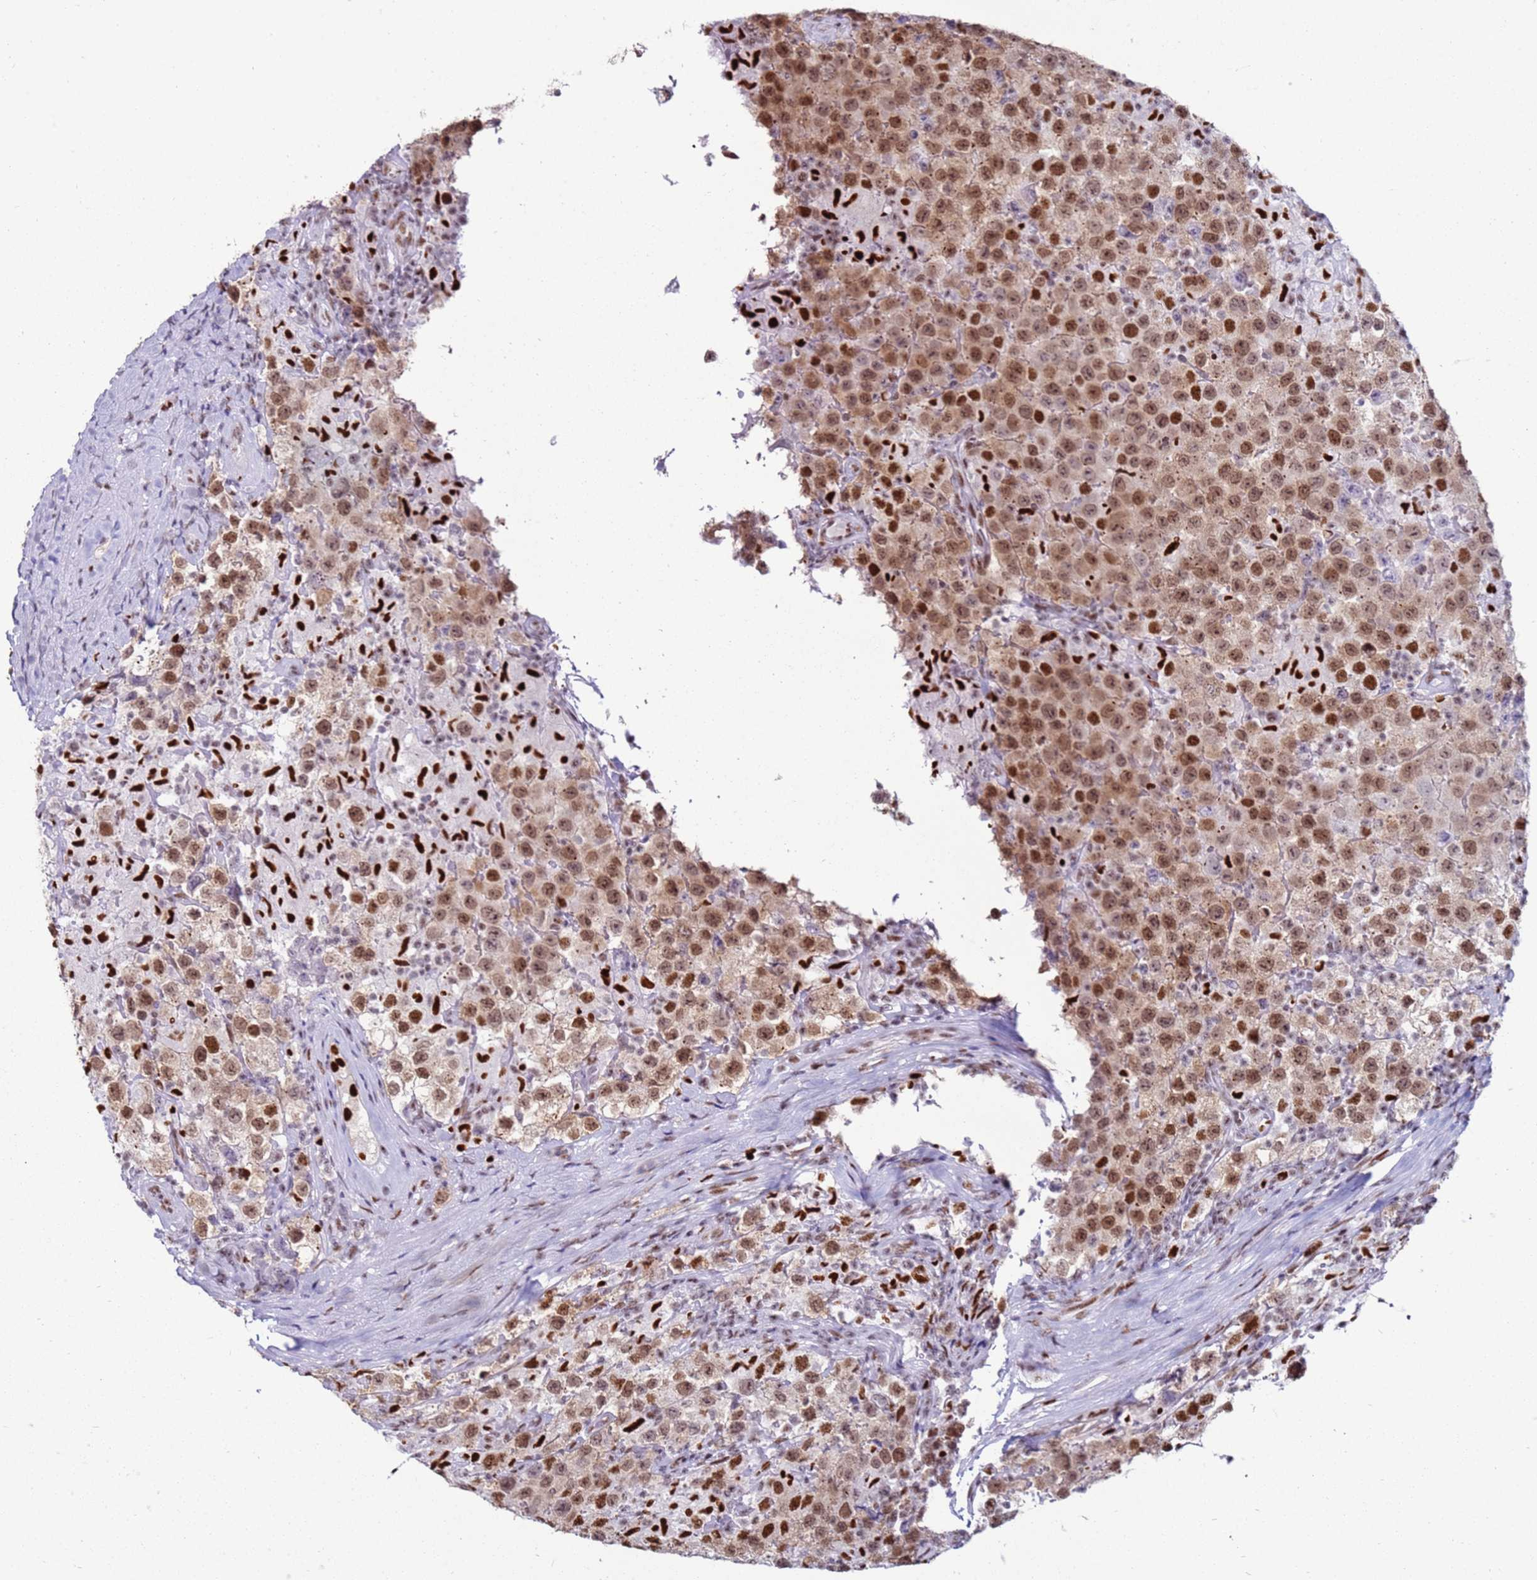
{"staining": {"intensity": "moderate", "quantity": ">75%", "location": "nuclear"}, "tissue": "testis cancer", "cell_type": "Tumor cells", "image_type": "cancer", "snomed": [{"axis": "morphology", "description": "Seminoma, NOS"}, {"axis": "morphology", "description": "Carcinoma, Embryonal, NOS"}, {"axis": "topography", "description": "Testis"}], "caption": "Tumor cells show moderate nuclear expression in approximately >75% of cells in embryonal carcinoma (testis).", "gene": "KPNA4", "patient": {"sex": "male", "age": 41}}